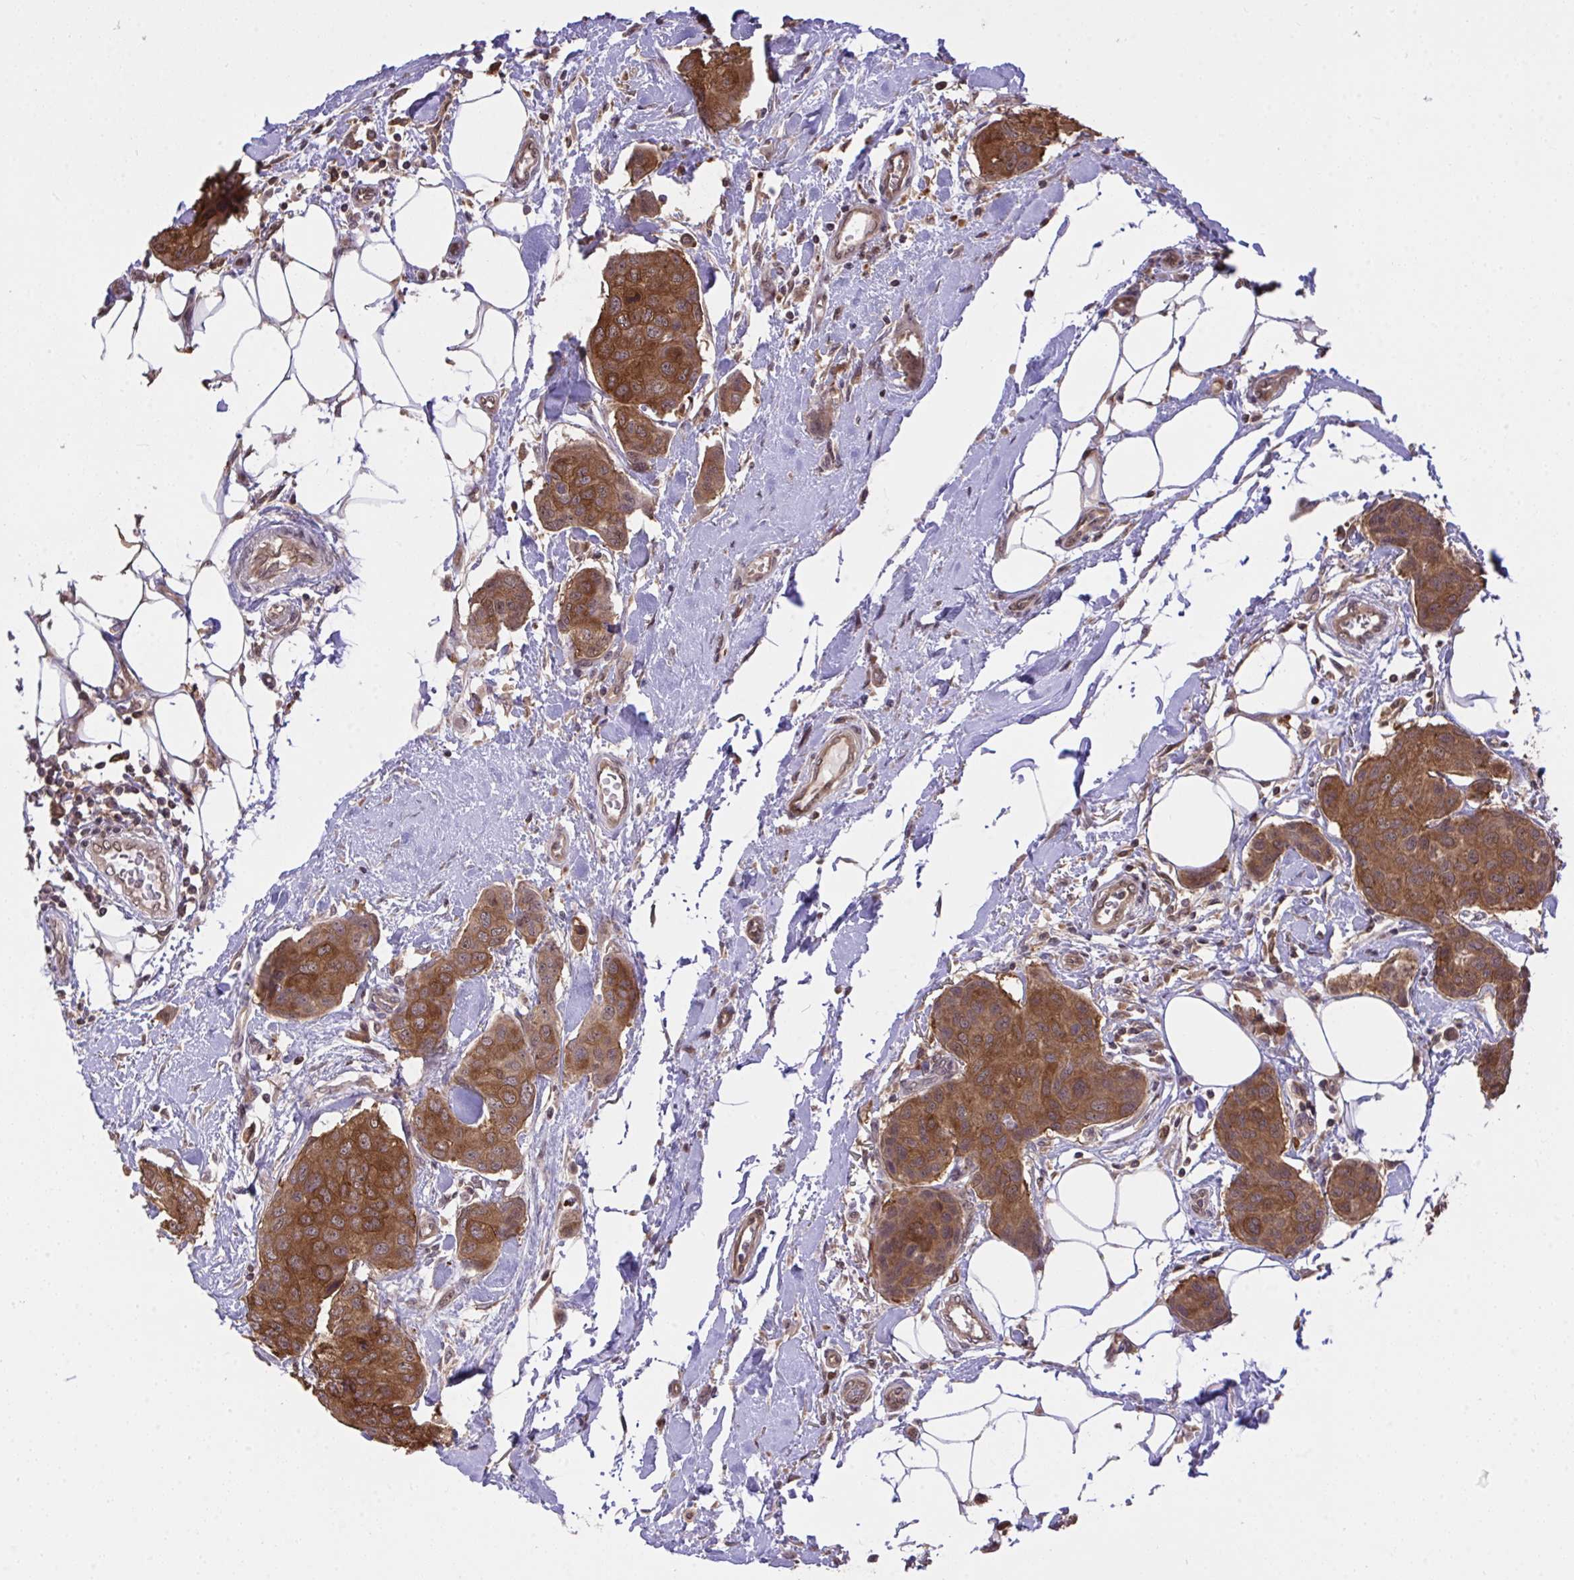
{"staining": {"intensity": "strong", "quantity": ">75%", "location": "cytoplasmic/membranous"}, "tissue": "breast cancer", "cell_type": "Tumor cells", "image_type": "cancer", "snomed": [{"axis": "morphology", "description": "Duct carcinoma"}, {"axis": "topography", "description": "Breast"}, {"axis": "topography", "description": "Lymph node"}], "caption": "Immunohistochemistry (IHC) image of human breast cancer (invasive ductal carcinoma) stained for a protein (brown), which shows high levels of strong cytoplasmic/membranous expression in about >75% of tumor cells.", "gene": "C12orf57", "patient": {"sex": "female", "age": 80}}